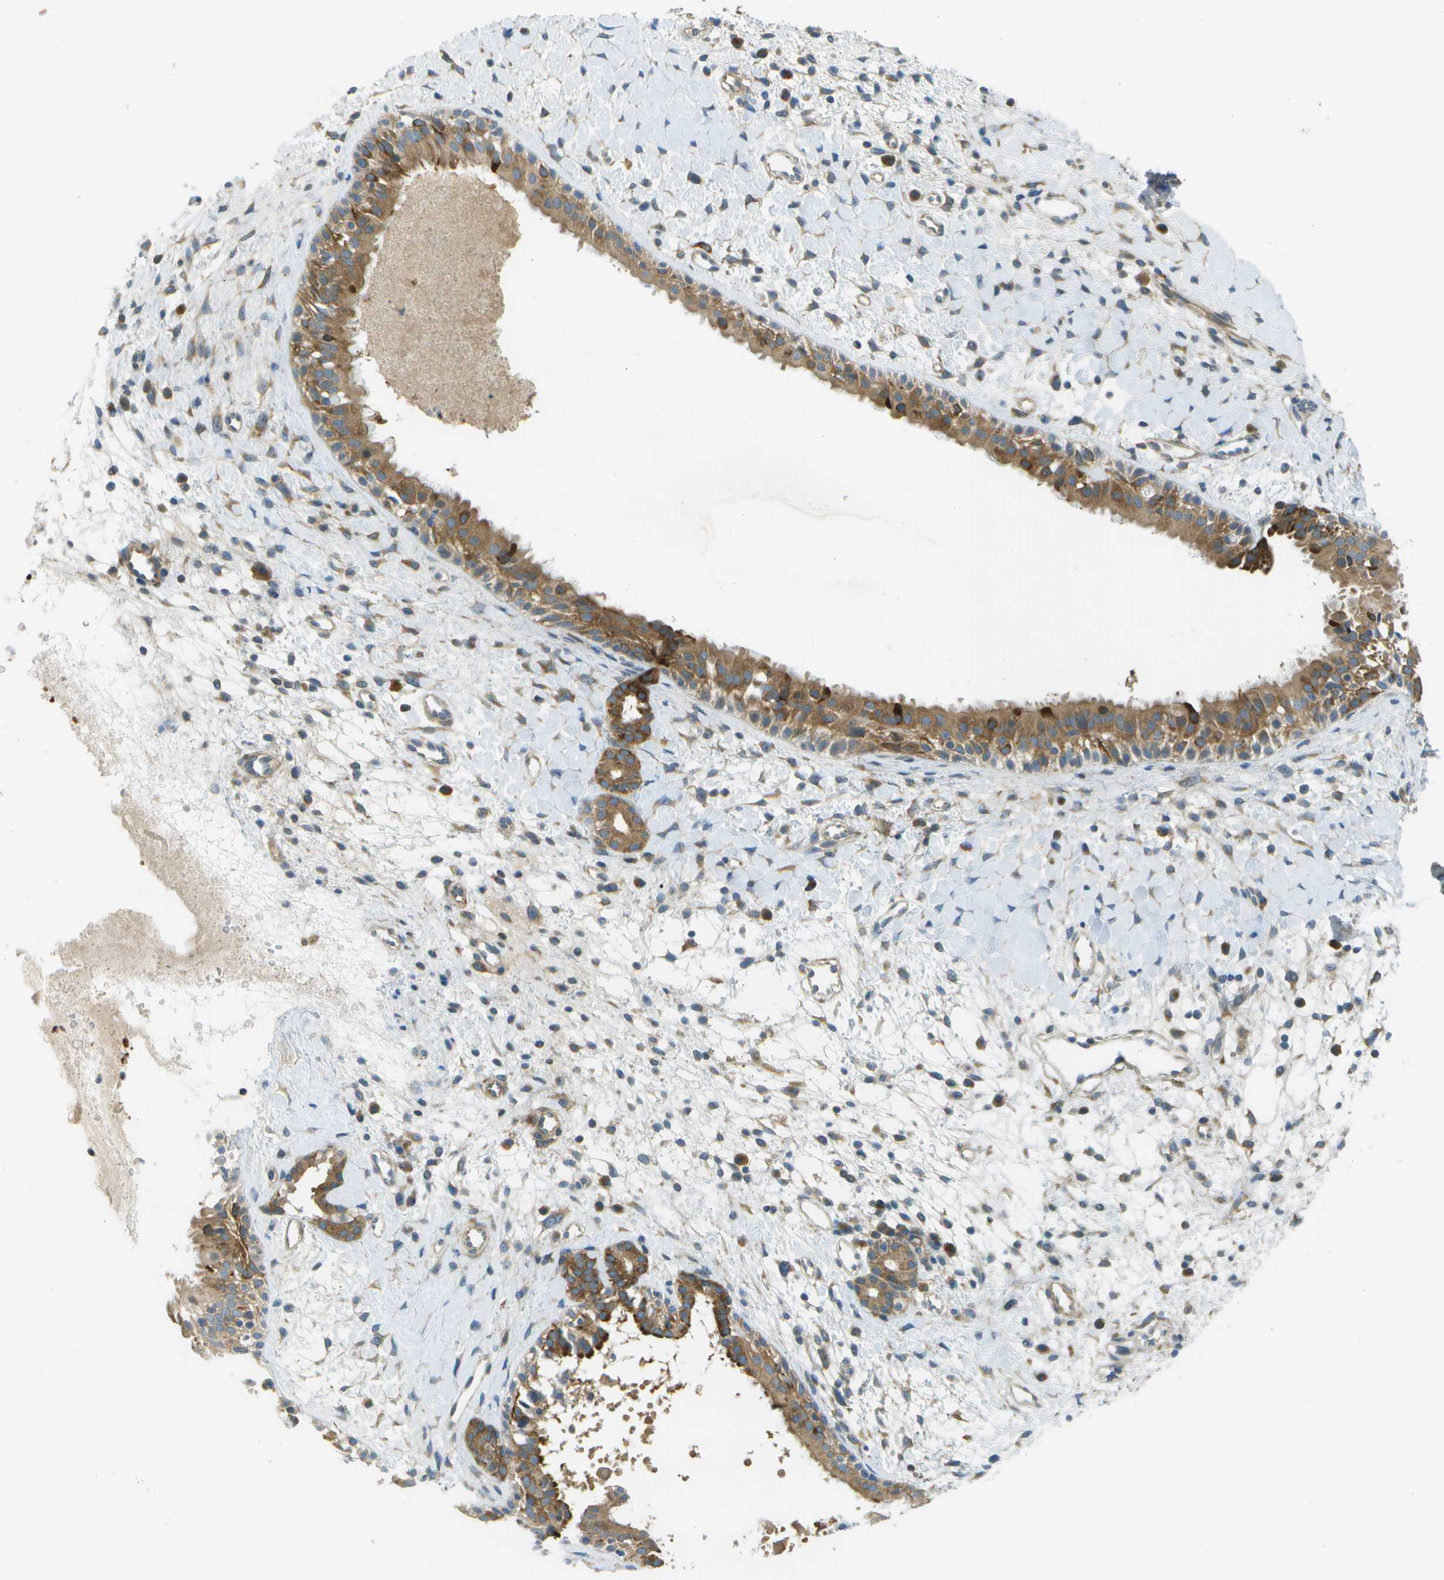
{"staining": {"intensity": "strong", "quantity": ">75%", "location": "cytoplasmic/membranous"}, "tissue": "nasopharynx", "cell_type": "Respiratory epithelial cells", "image_type": "normal", "snomed": [{"axis": "morphology", "description": "Normal tissue, NOS"}, {"axis": "topography", "description": "Nasopharynx"}], "caption": "Benign nasopharynx was stained to show a protein in brown. There is high levels of strong cytoplasmic/membranous positivity in about >75% of respiratory epithelial cells.", "gene": "WNK2", "patient": {"sex": "male", "age": 22}}